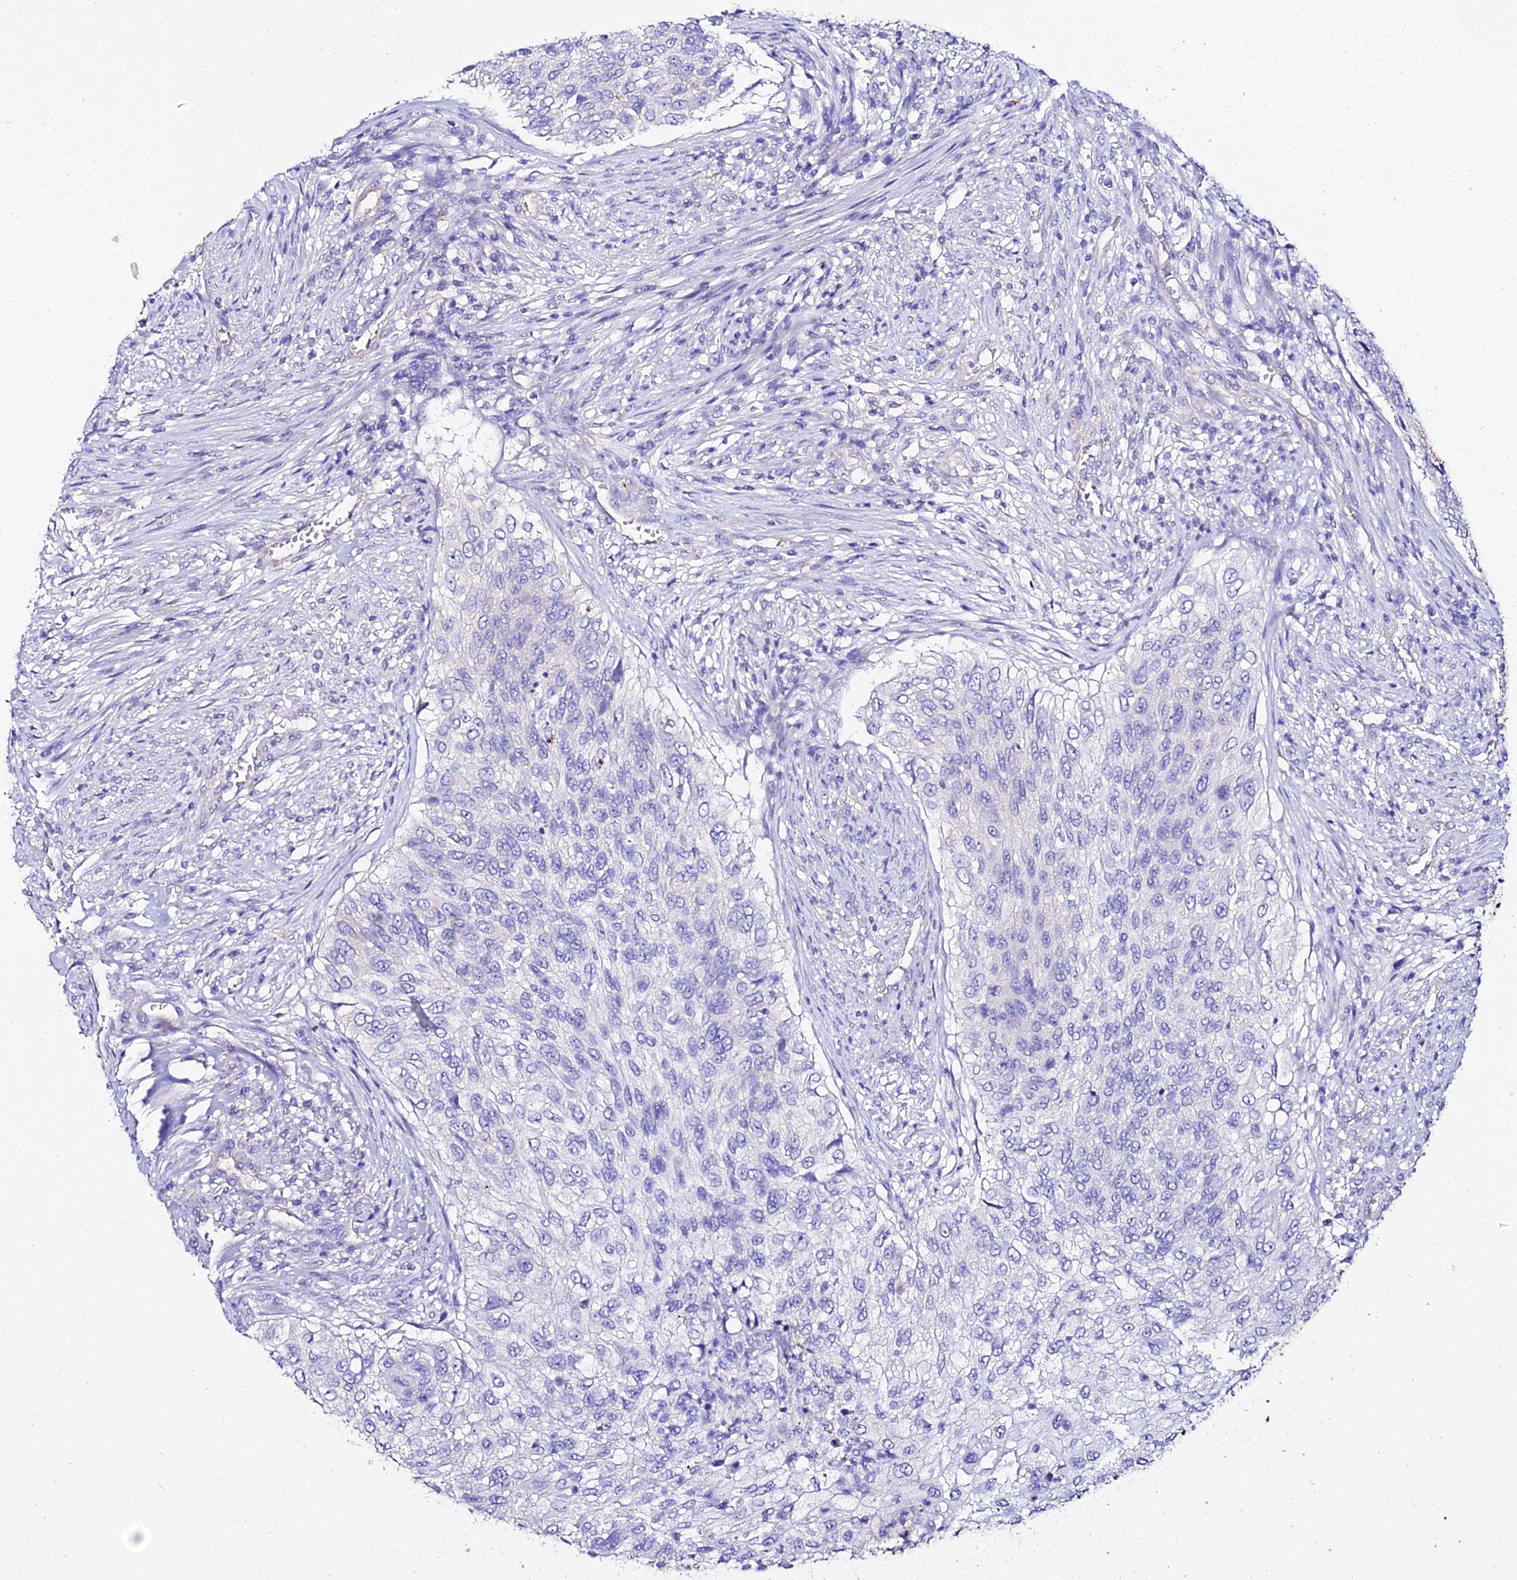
{"staining": {"intensity": "negative", "quantity": "none", "location": "none"}, "tissue": "urothelial cancer", "cell_type": "Tumor cells", "image_type": "cancer", "snomed": [{"axis": "morphology", "description": "Urothelial carcinoma, High grade"}, {"axis": "topography", "description": "Urinary bladder"}], "caption": "Micrograph shows no significant protein expression in tumor cells of urothelial carcinoma (high-grade).", "gene": "TUBA3D", "patient": {"sex": "female", "age": 60}}